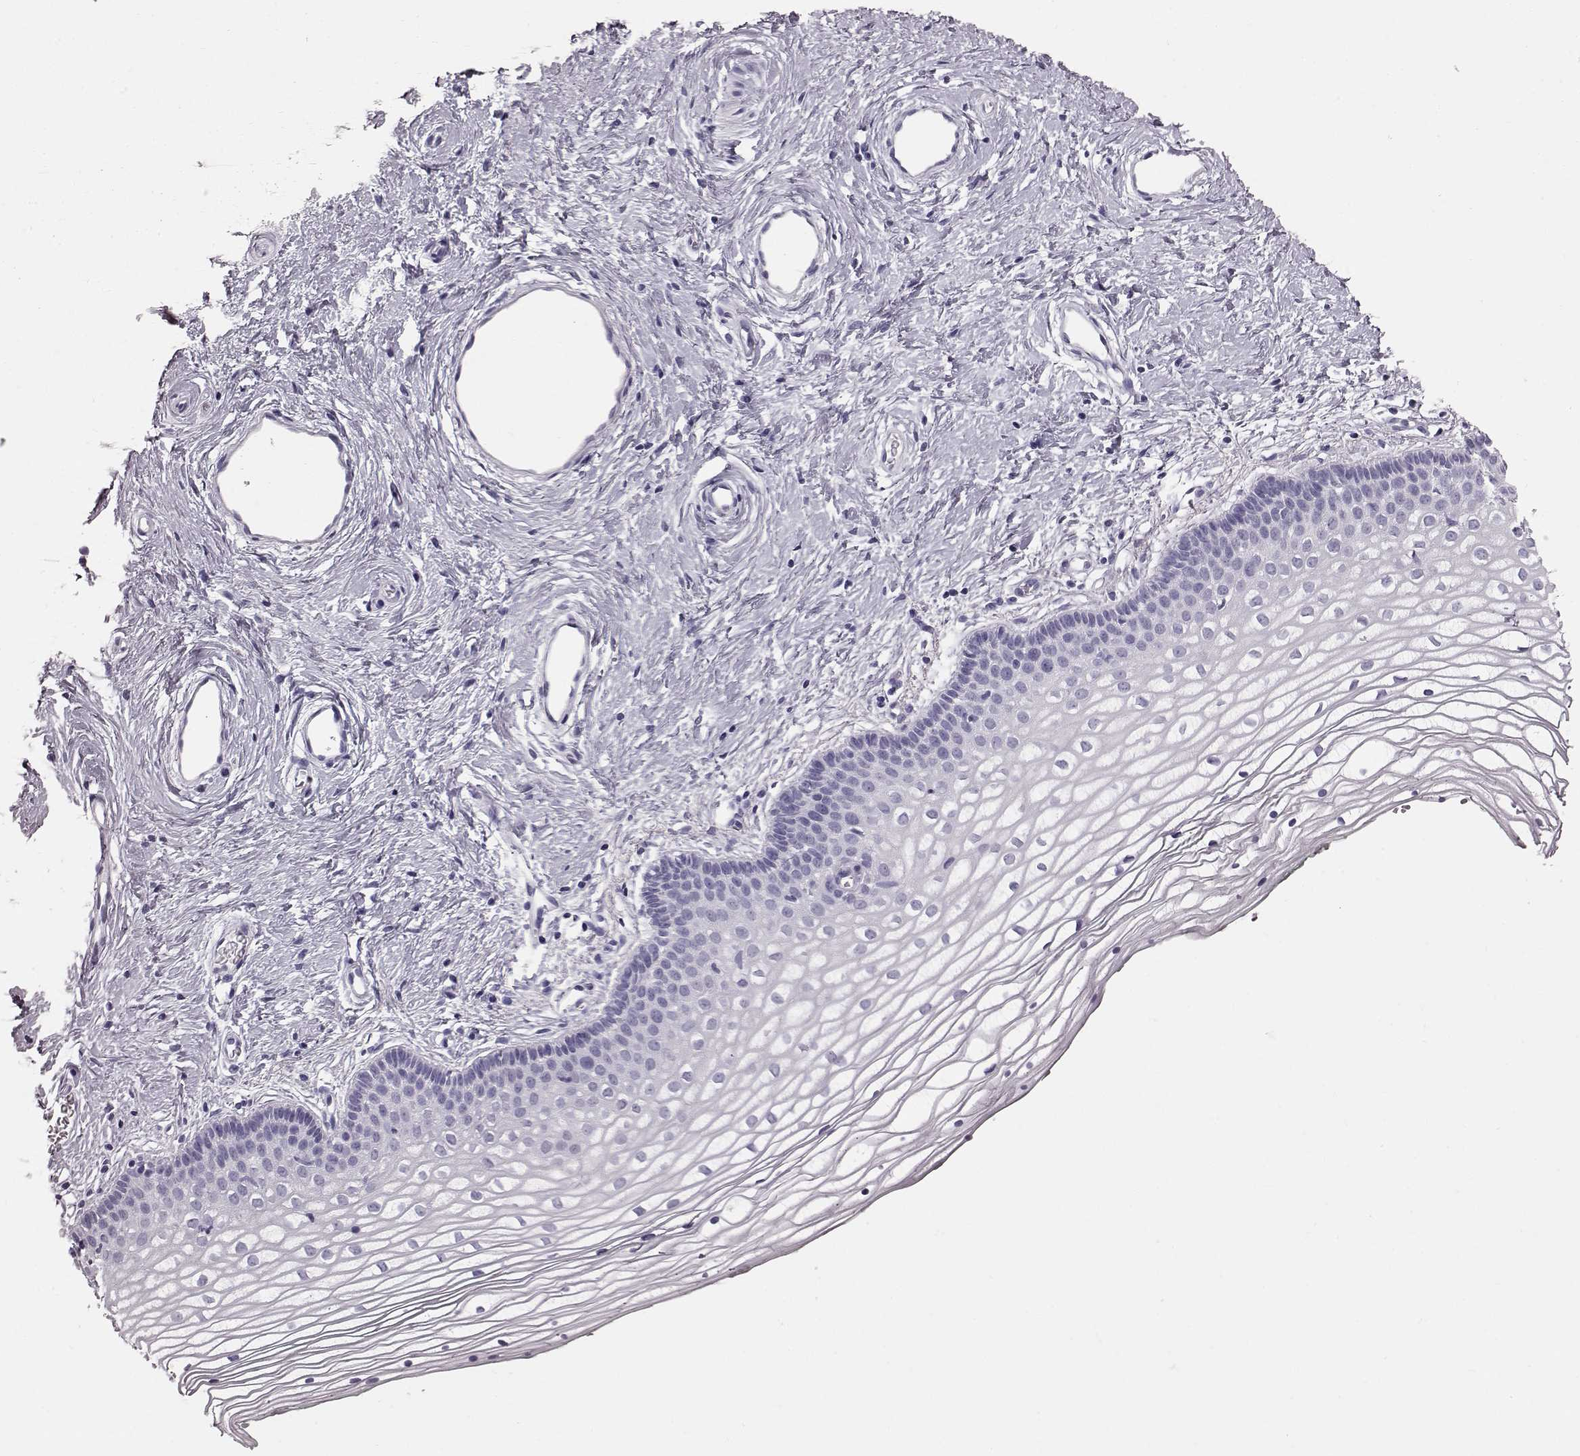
{"staining": {"intensity": "negative", "quantity": "none", "location": "none"}, "tissue": "vagina", "cell_type": "Squamous epithelial cells", "image_type": "normal", "snomed": [{"axis": "morphology", "description": "Normal tissue, NOS"}, {"axis": "topography", "description": "Vagina"}], "caption": "Immunohistochemistry (IHC) histopathology image of unremarkable human vagina stained for a protein (brown), which displays no expression in squamous epithelial cells.", "gene": "TCHHL1", "patient": {"sex": "female", "age": 36}}